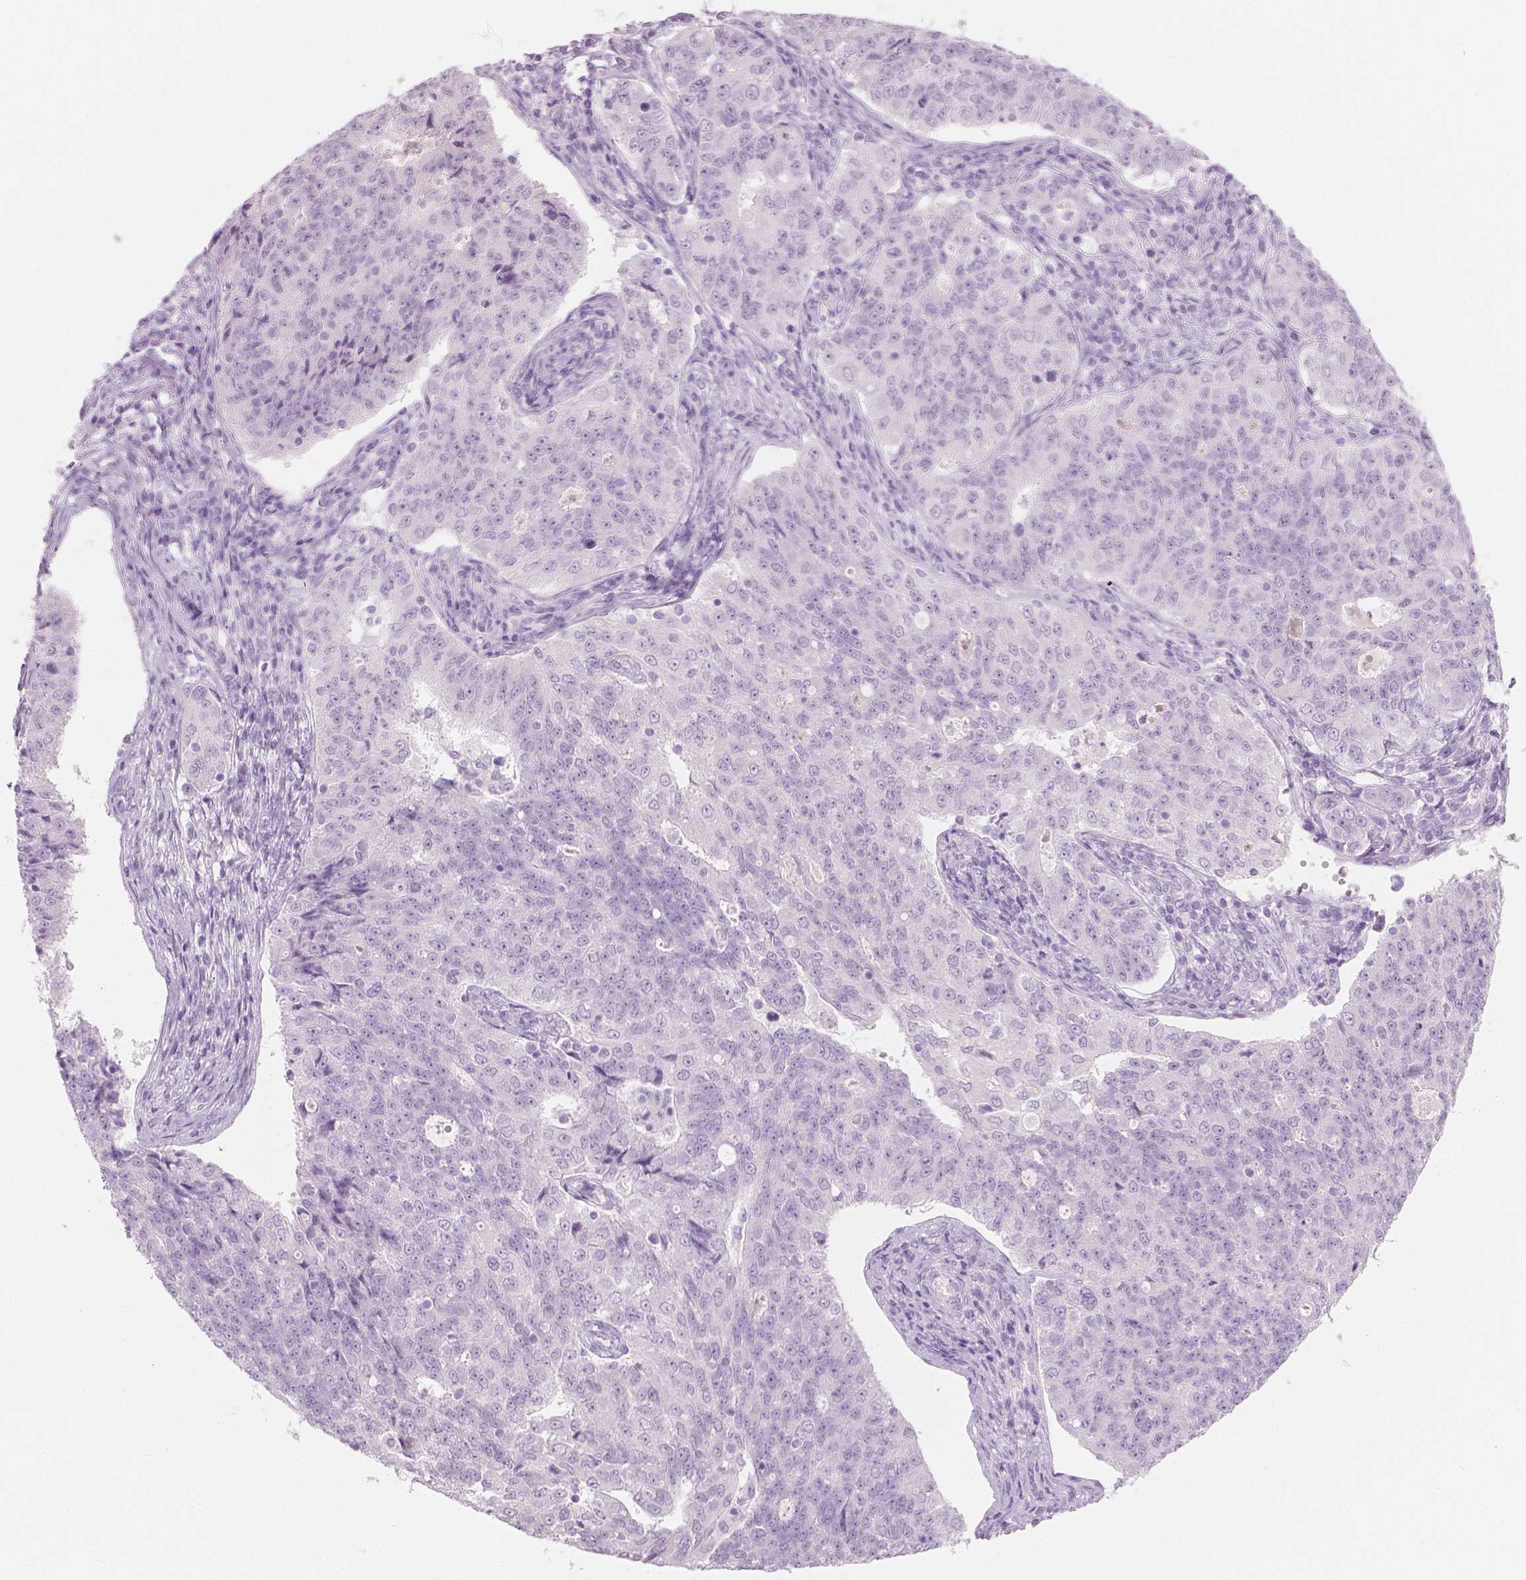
{"staining": {"intensity": "negative", "quantity": "none", "location": "none"}, "tissue": "endometrial cancer", "cell_type": "Tumor cells", "image_type": "cancer", "snomed": [{"axis": "morphology", "description": "Adenocarcinoma, NOS"}, {"axis": "topography", "description": "Endometrium"}], "caption": "There is no significant positivity in tumor cells of endometrial adenocarcinoma.", "gene": "PLIN4", "patient": {"sex": "female", "age": 43}}